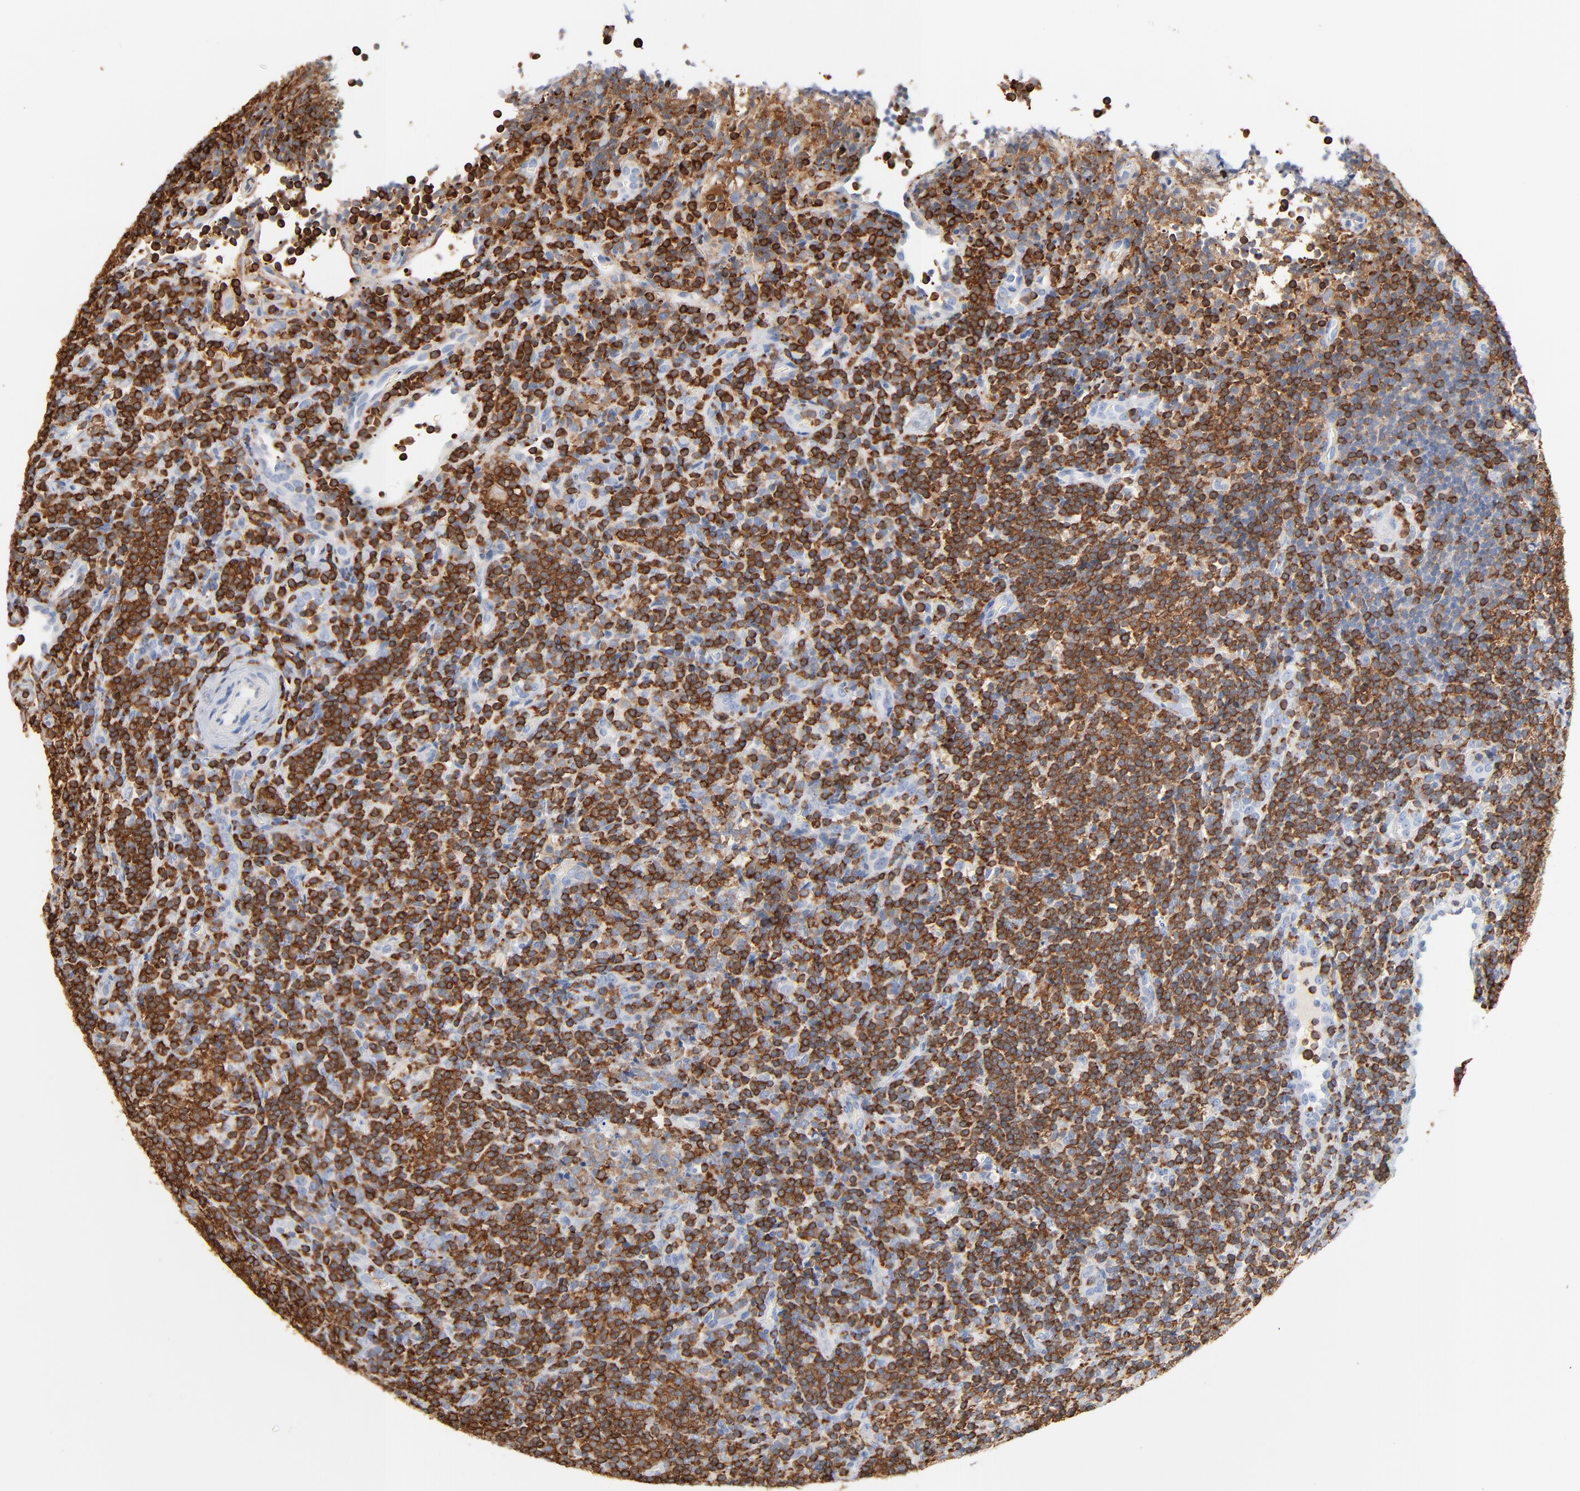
{"staining": {"intensity": "weak", "quantity": "25%-75%", "location": "cytoplasmic/membranous"}, "tissue": "lymphoma", "cell_type": "Tumor cells", "image_type": "cancer", "snomed": [{"axis": "morphology", "description": "Malignant lymphoma, non-Hodgkin's type, Low grade"}, {"axis": "topography", "description": "Lymph node"}], "caption": "Weak cytoplasmic/membranous staining for a protein is appreciated in about 25%-75% of tumor cells of low-grade malignant lymphoma, non-Hodgkin's type using immunohistochemistry.", "gene": "SH3KBP1", "patient": {"sex": "female", "age": 76}}